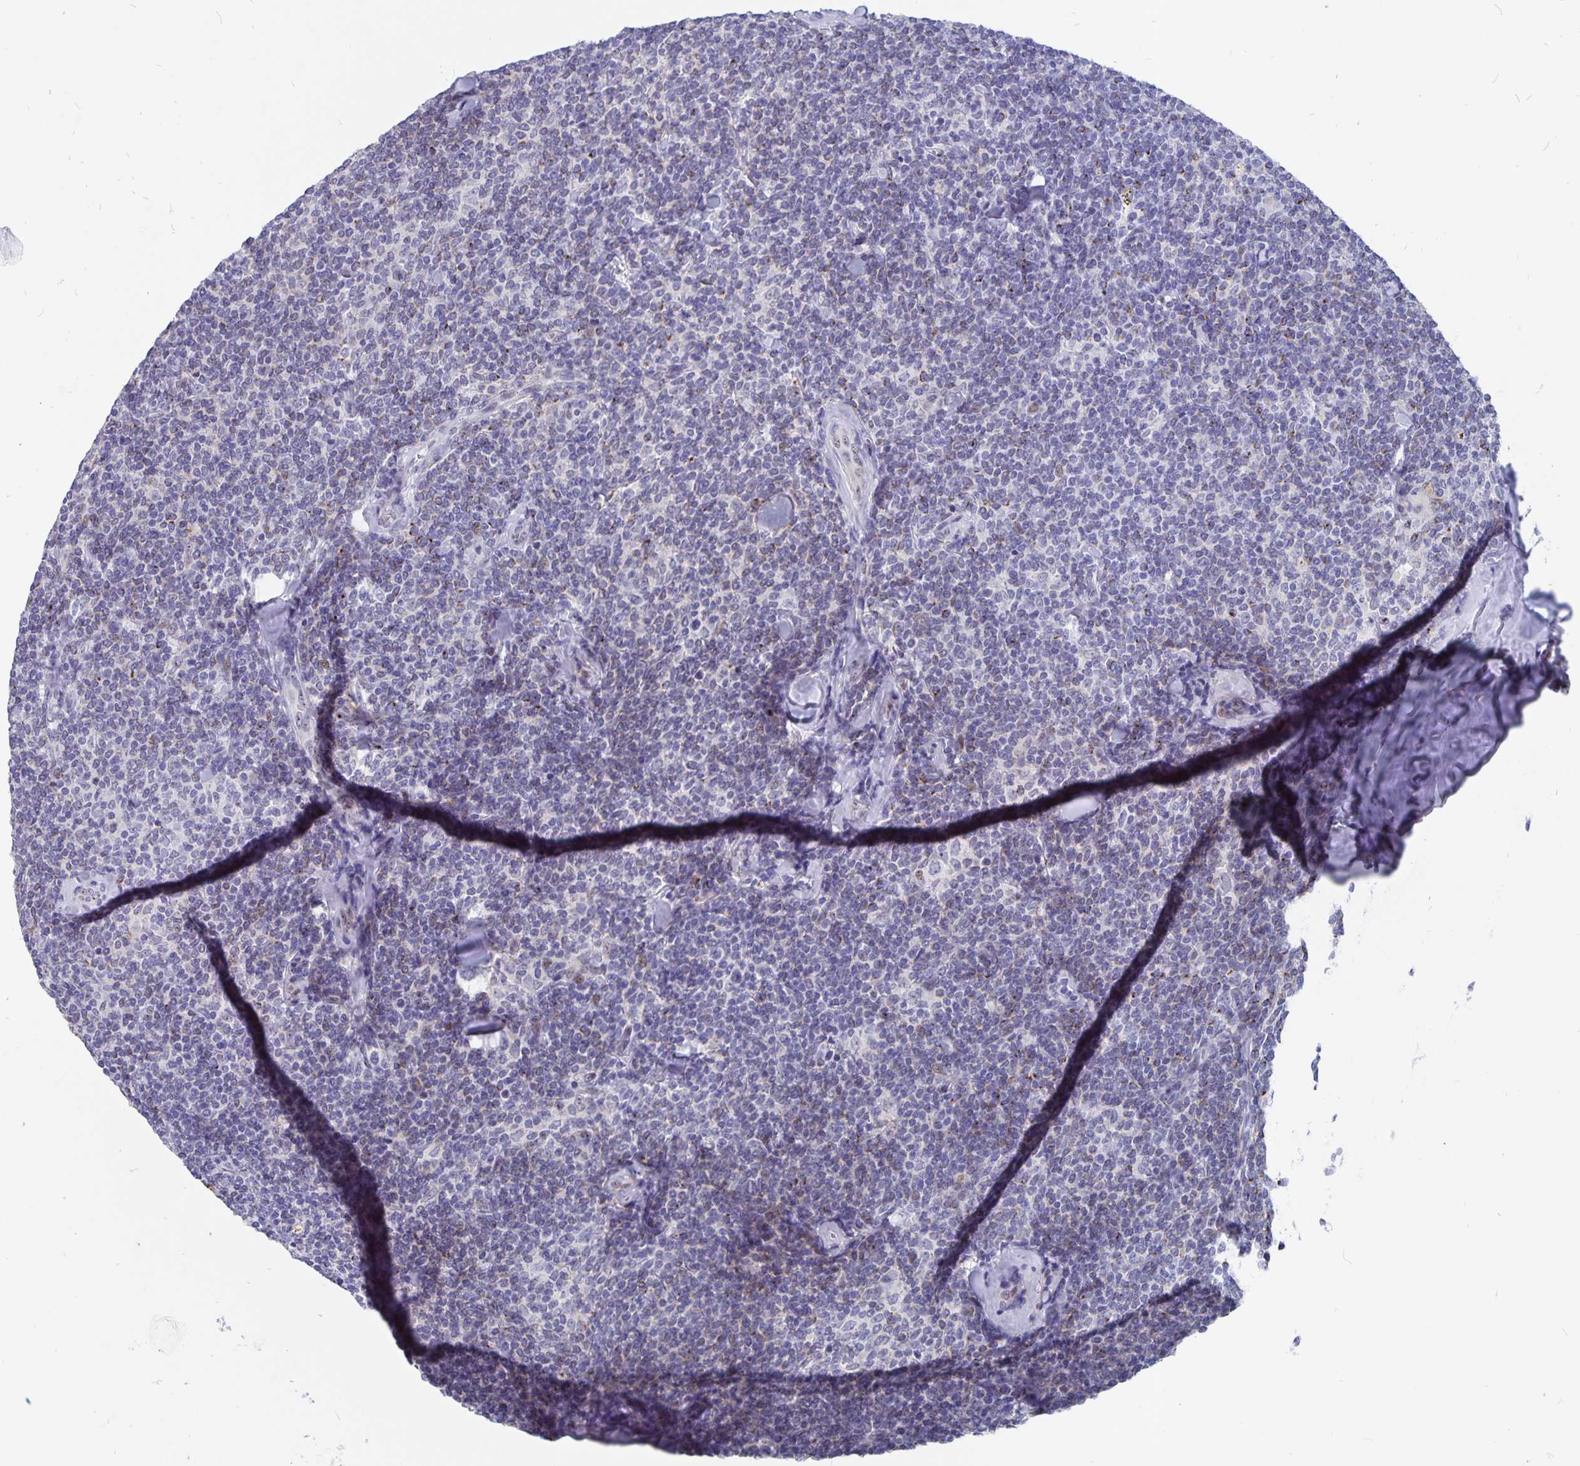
{"staining": {"intensity": "negative", "quantity": "none", "location": "none"}, "tissue": "lymphoma", "cell_type": "Tumor cells", "image_type": "cancer", "snomed": [{"axis": "morphology", "description": "Malignant lymphoma, non-Hodgkin's type, Low grade"}, {"axis": "topography", "description": "Lymph node"}], "caption": "An immunohistochemistry histopathology image of lymphoma is shown. There is no staining in tumor cells of lymphoma.", "gene": "SMOC1", "patient": {"sex": "female", "age": 56}}